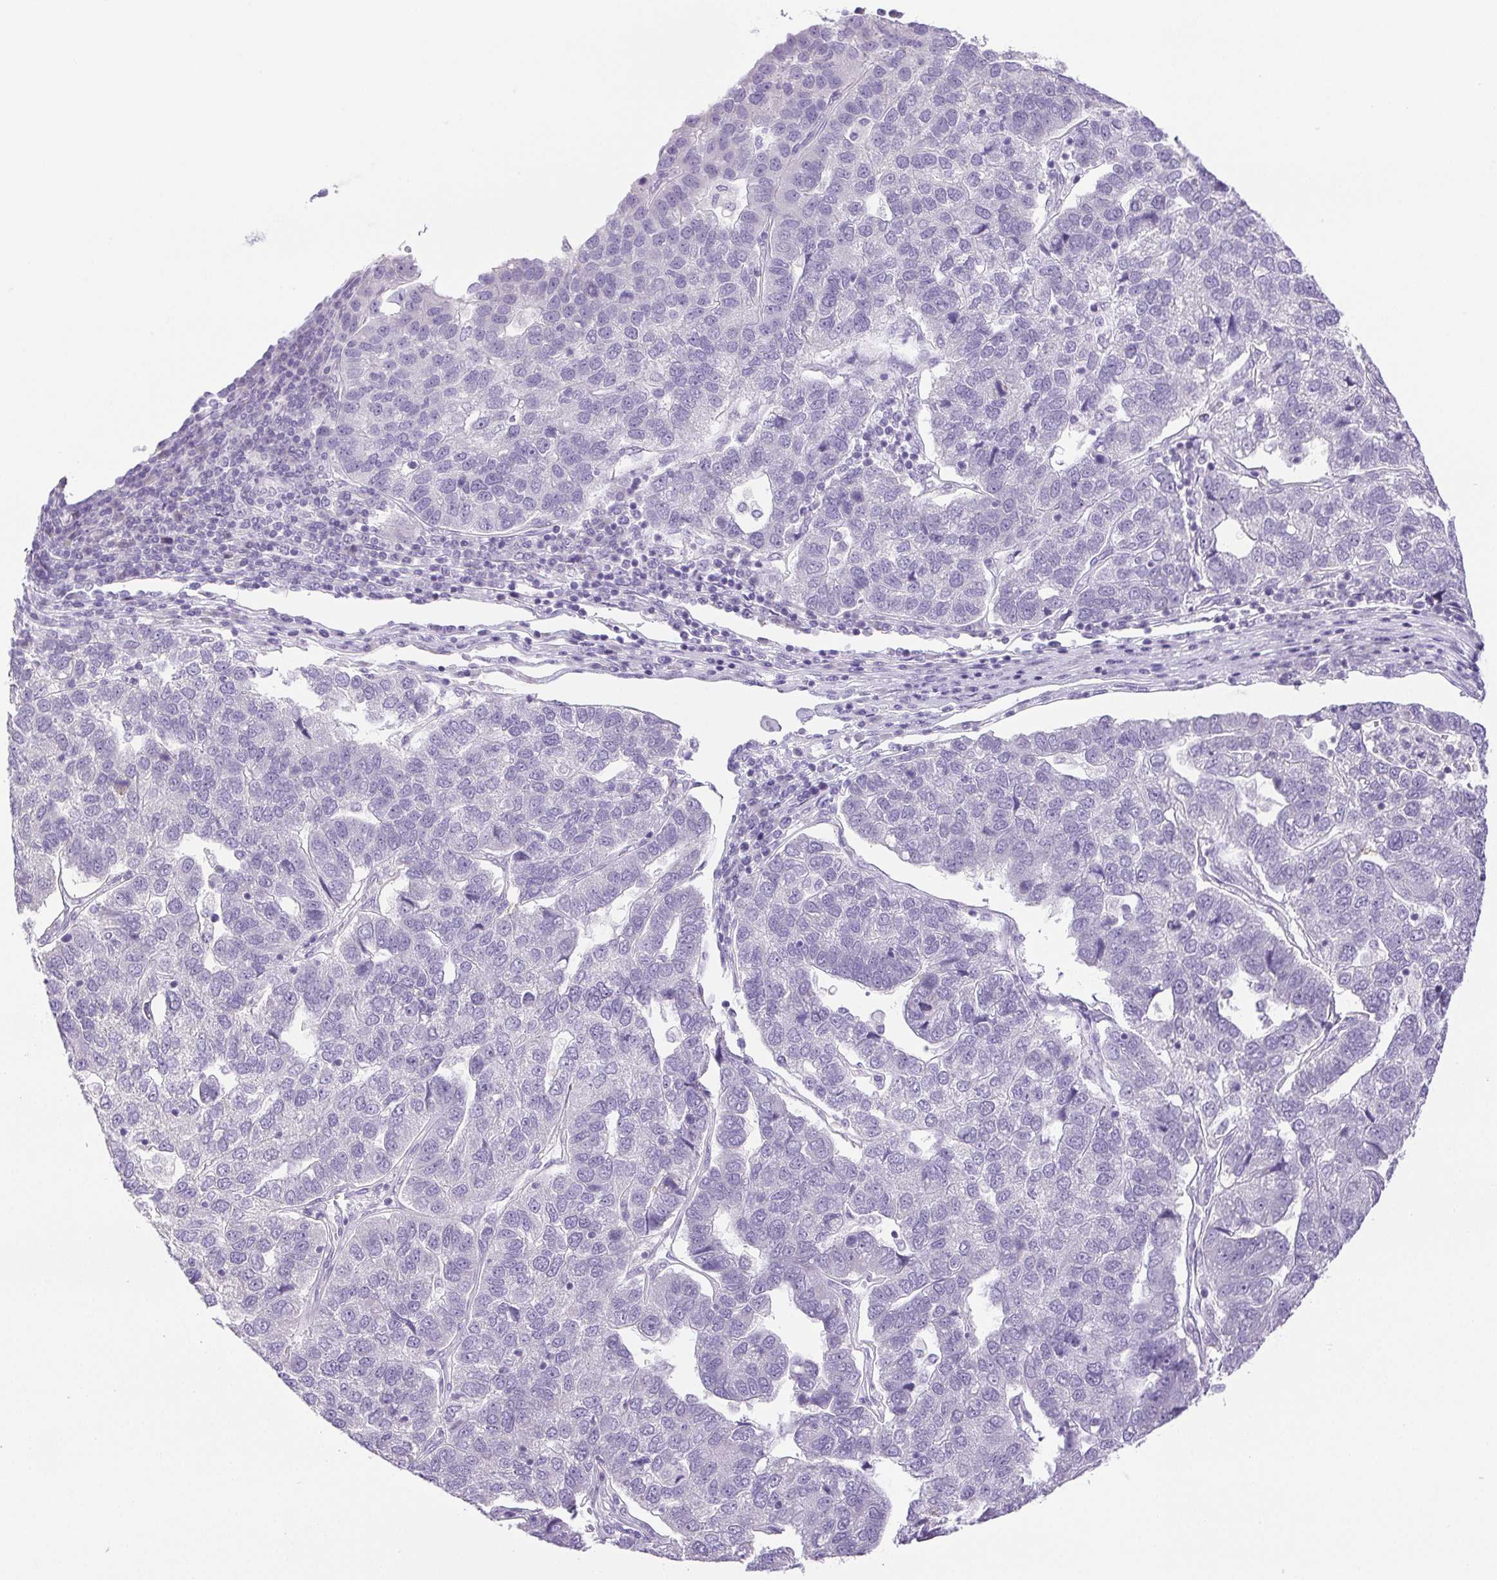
{"staining": {"intensity": "negative", "quantity": "none", "location": "none"}, "tissue": "pancreatic cancer", "cell_type": "Tumor cells", "image_type": "cancer", "snomed": [{"axis": "morphology", "description": "Adenocarcinoma, NOS"}, {"axis": "topography", "description": "Pancreas"}], "caption": "Tumor cells show no significant protein expression in pancreatic cancer (adenocarcinoma).", "gene": "PAPPA2", "patient": {"sex": "female", "age": 61}}